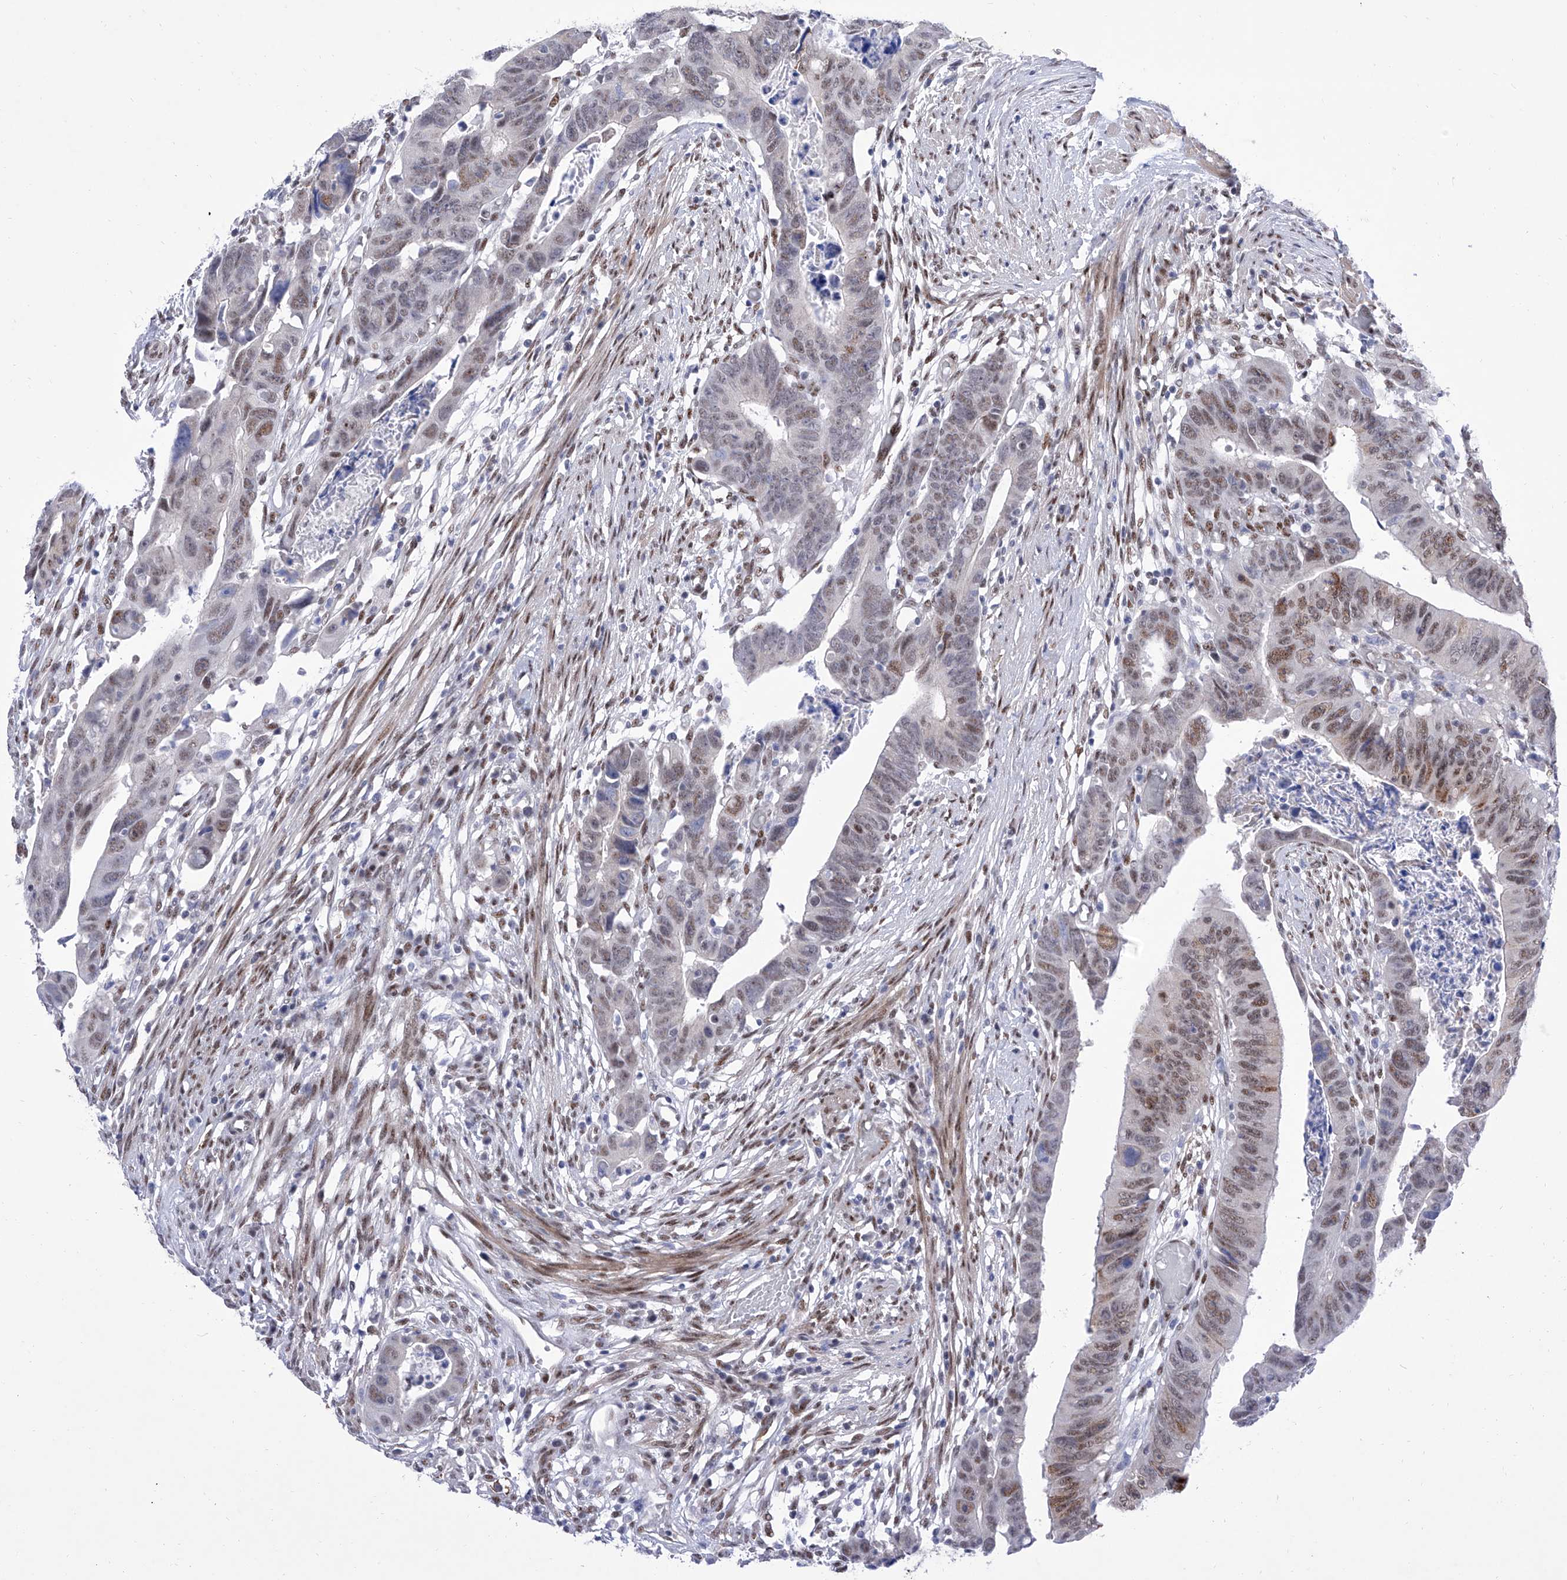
{"staining": {"intensity": "moderate", "quantity": "25%-75%", "location": "nuclear"}, "tissue": "colorectal cancer", "cell_type": "Tumor cells", "image_type": "cancer", "snomed": [{"axis": "morphology", "description": "Adenocarcinoma, NOS"}, {"axis": "topography", "description": "Rectum"}], "caption": "This histopathology image shows IHC staining of colorectal cancer, with medium moderate nuclear expression in about 25%-75% of tumor cells.", "gene": "ATN1", "patient": {"sex": "female", "age": 65}}